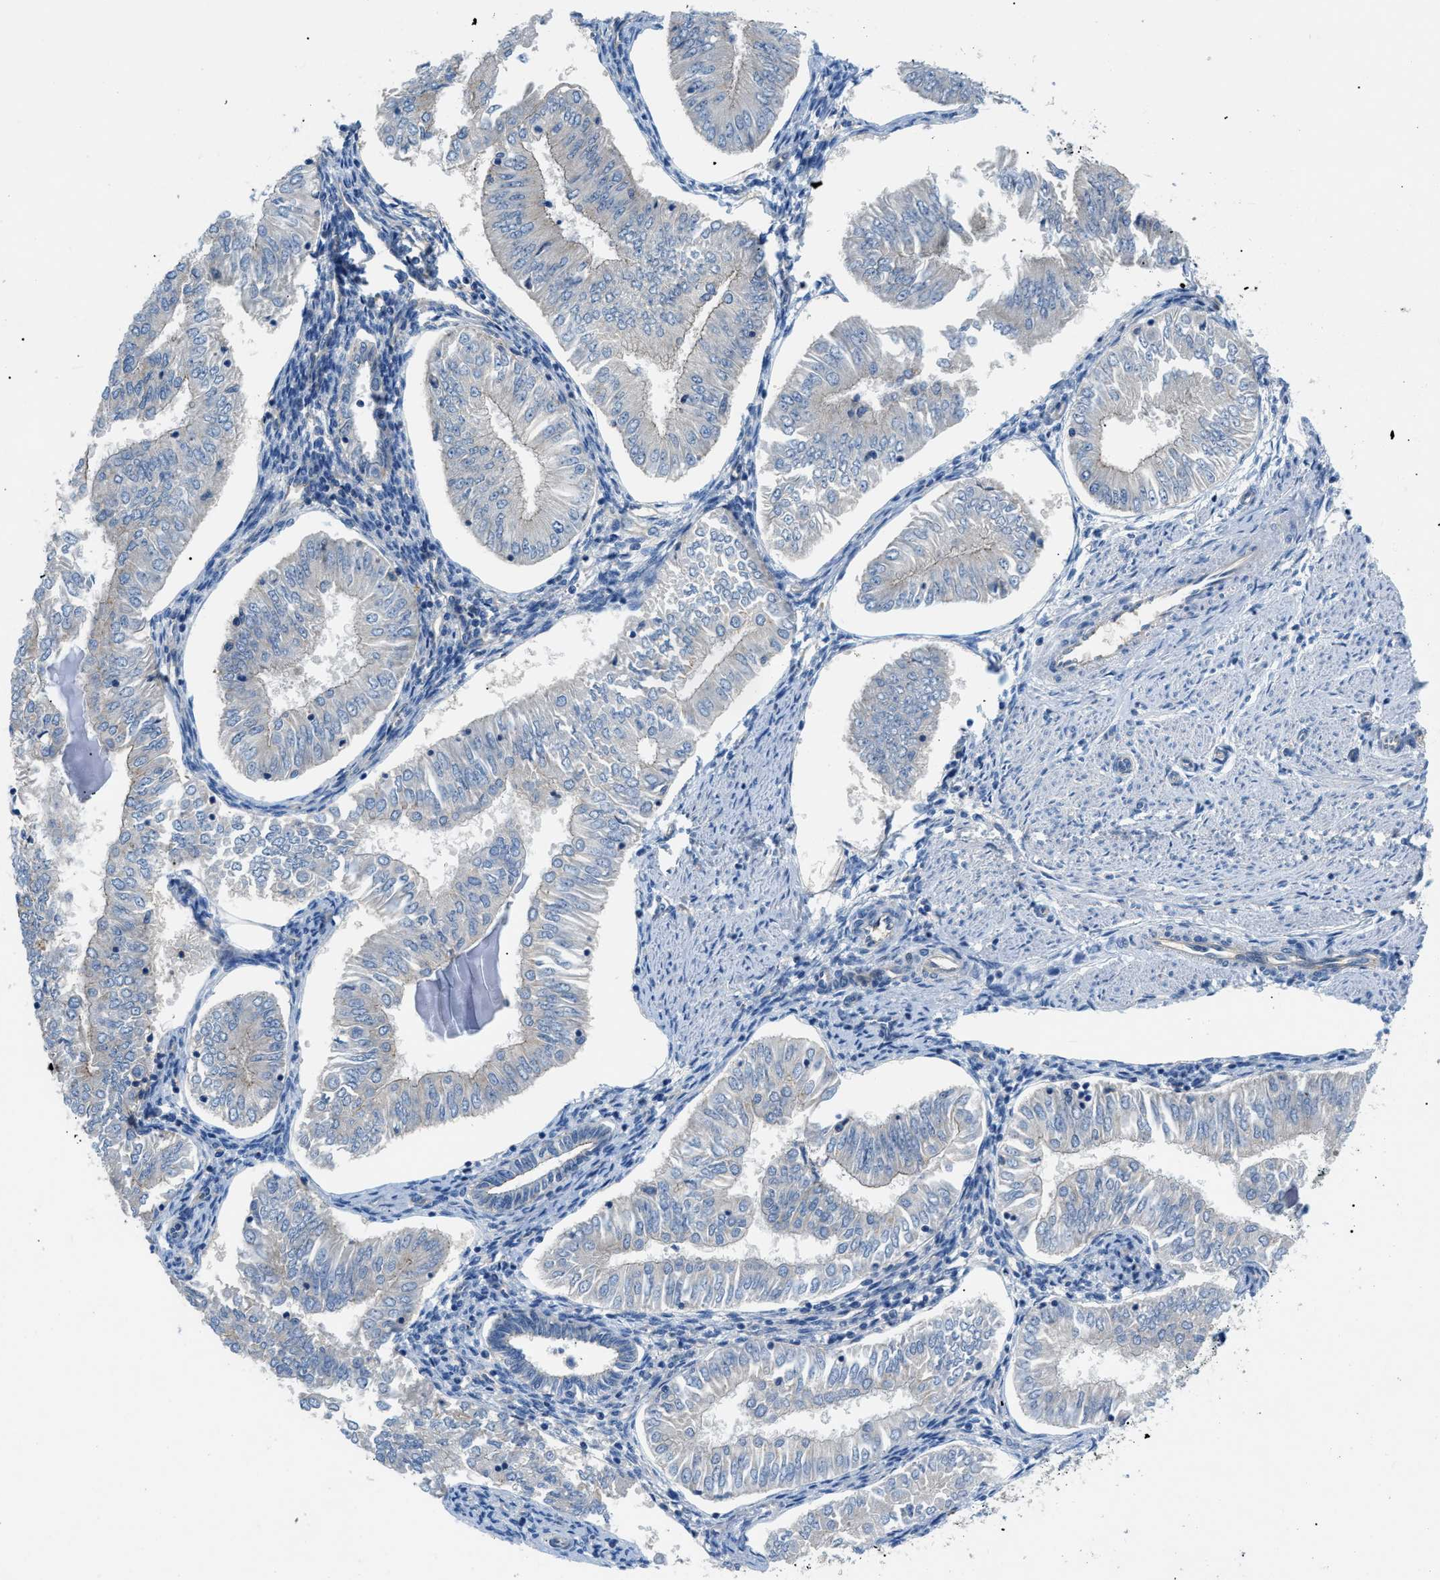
{"staining": {"intensity": "negative", "quantity": "none", "location": "none"}, "tissue": "endometrial cancer", "cell_type": "Tumor cells", "image_type": "cancer", "snomed": [{"axis": "morphology", "description": "Adenocarcinoma, NOS"}, {"axis": "topography", "description": "Endometrium"}], "caption": "There is no significant expression in tumor cells of endometrial cancer (adenocarcinoma).", "gene": "ORAI1", "patient": {"sex": "female", "age": 53}}